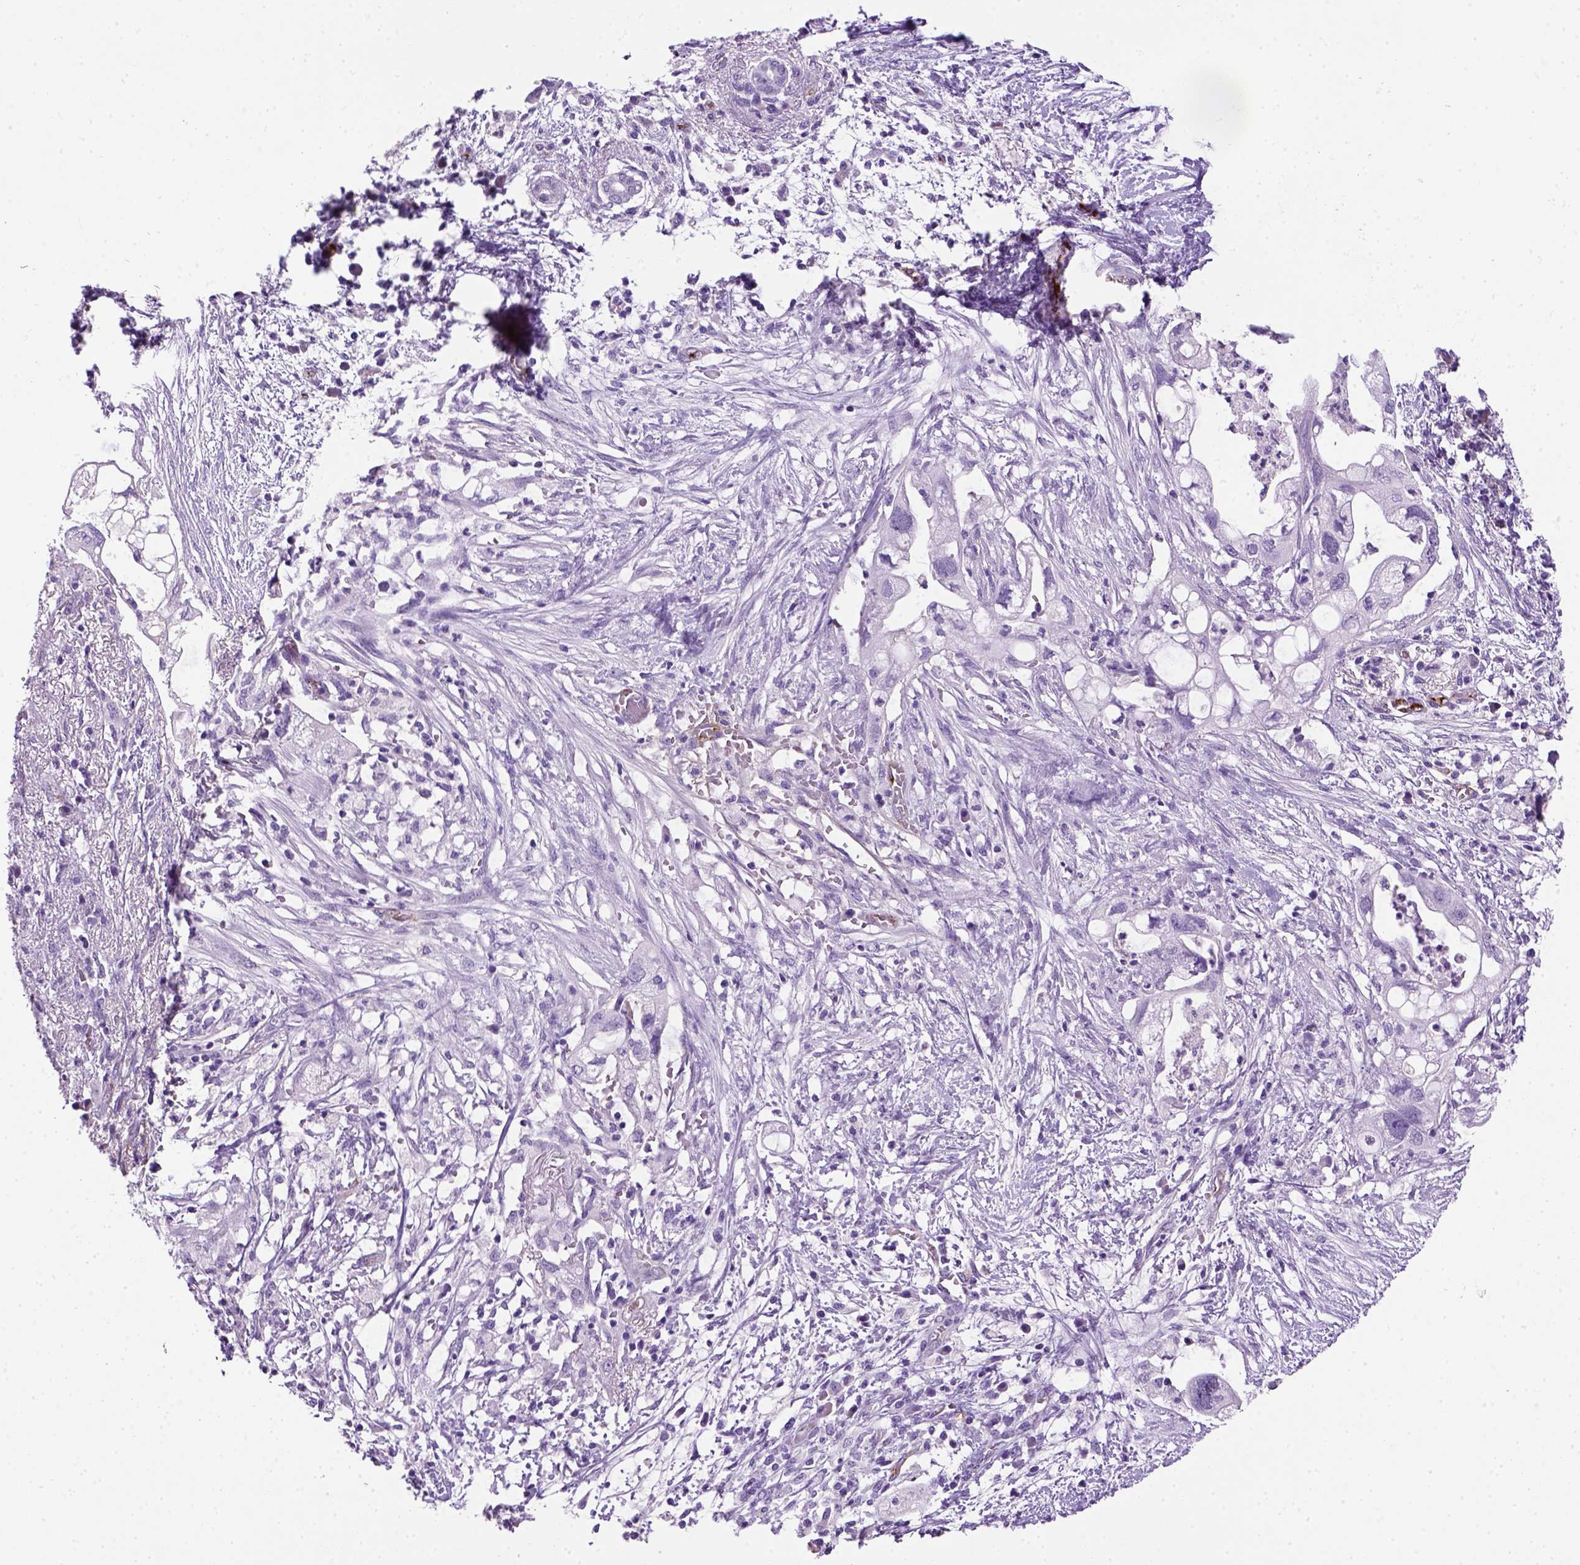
{"staining": {"intensity": "negative", "quantity": "none", "location": "none"}, "tissue": "pancreatic cancer", "cell_type": "Tumor cells", "image_type": "cancer", "snomed": [{"axis": "morphology", "description": "Adenocarcinoma, NOS"}, {"axis": "topography", "description": "Pancreas"}], "caption": "A histopathology image of pancreatic cancer (adenocarcinoma) stained for a protein reveals no brown staining in tumor cells.", "gene": "VWF", "patient": {"sex": "female", "age": 72}}